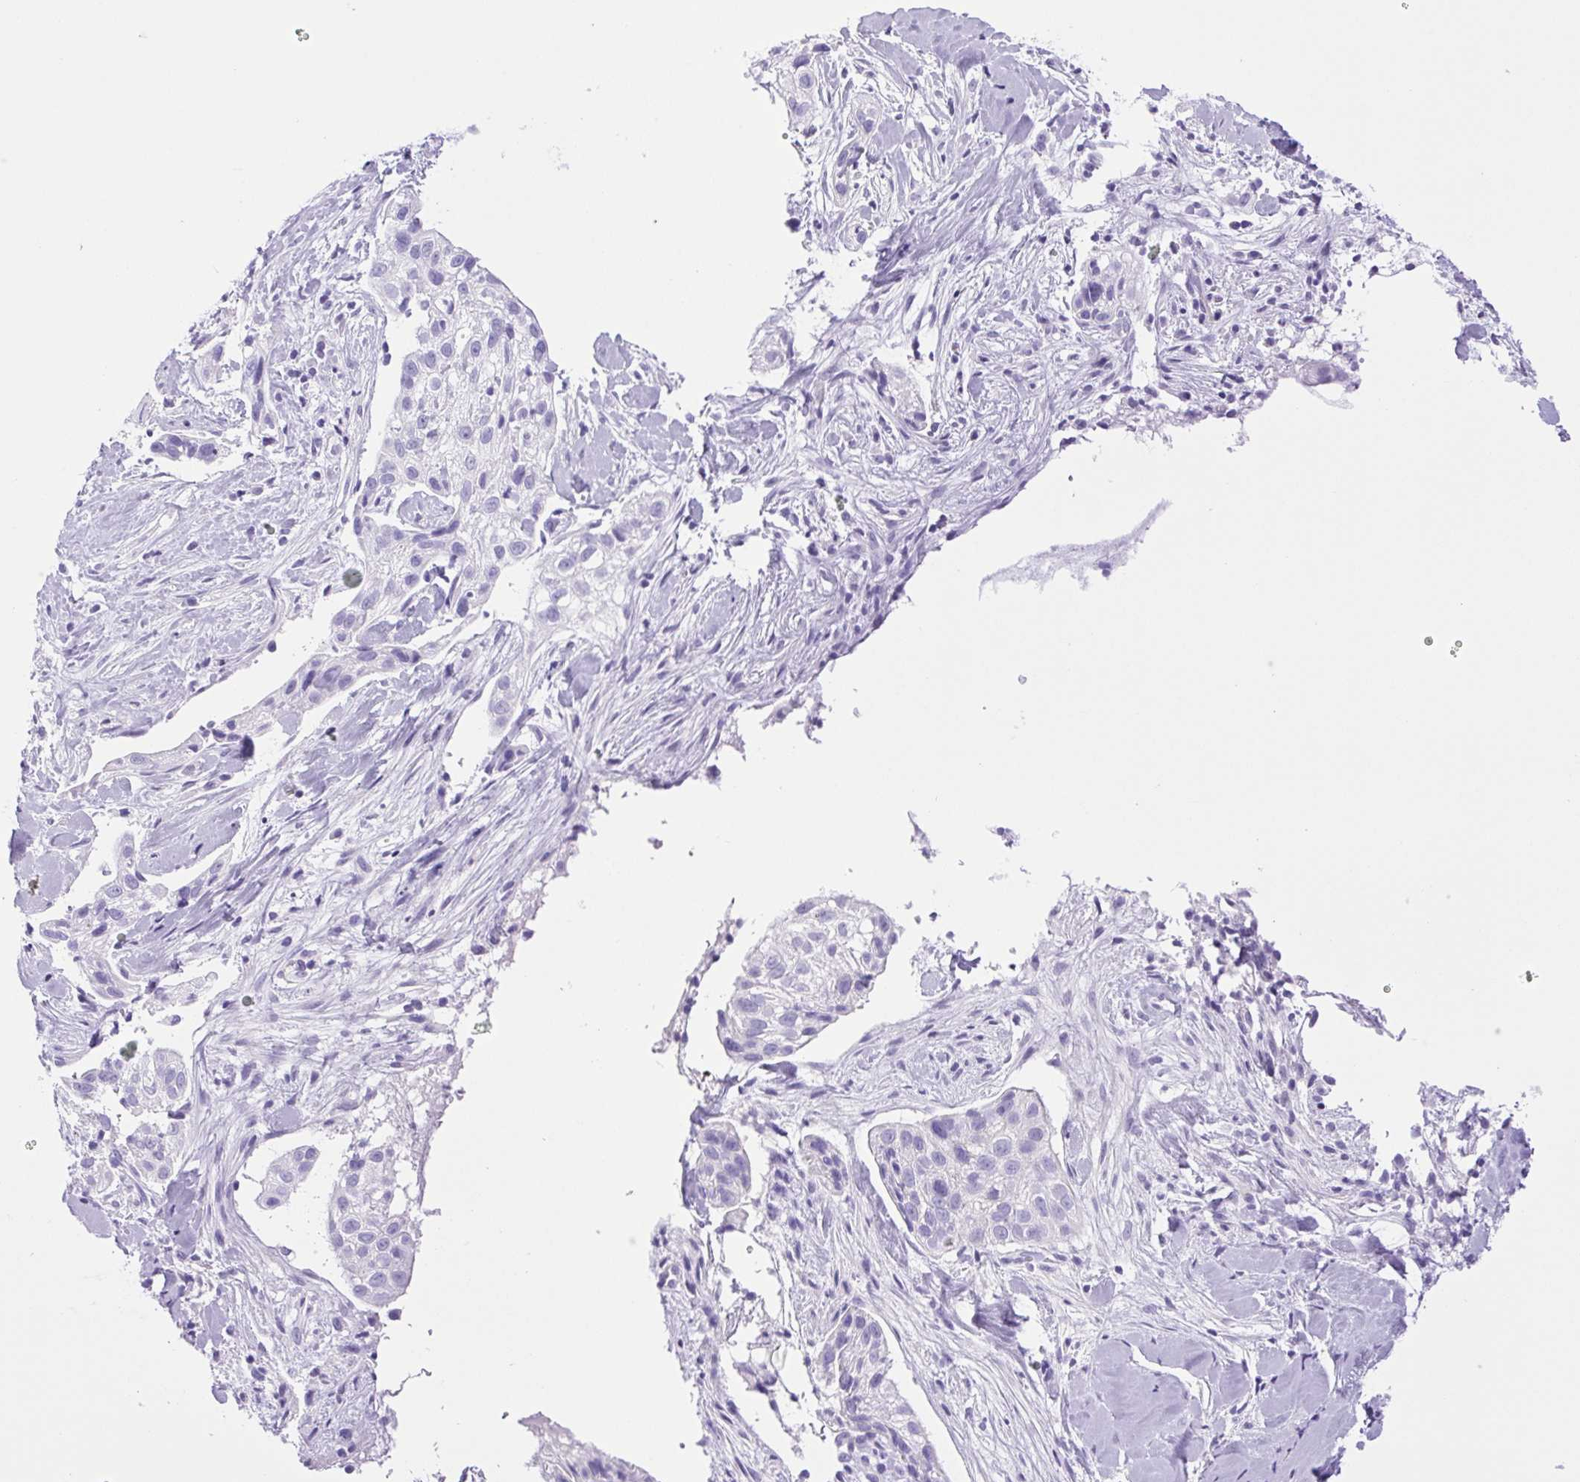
{"staining": {"intensity": "negative", "quantity": "none", "location": "none"}, "tissue": "skin cancer", "cell_type": "Tumor cells", "image_type": "cancer", "snomed": [{"axis": "morphology", "description": "Squamous cell carcinoma, NOS"}, {"axis": "topography", "description": "Skin"}], "caption": "The photomicrograph reveals no staining of tumor cells in skin cancer.", "gene": "CDSN", "patient": {"sex": "male", "age": 82}}